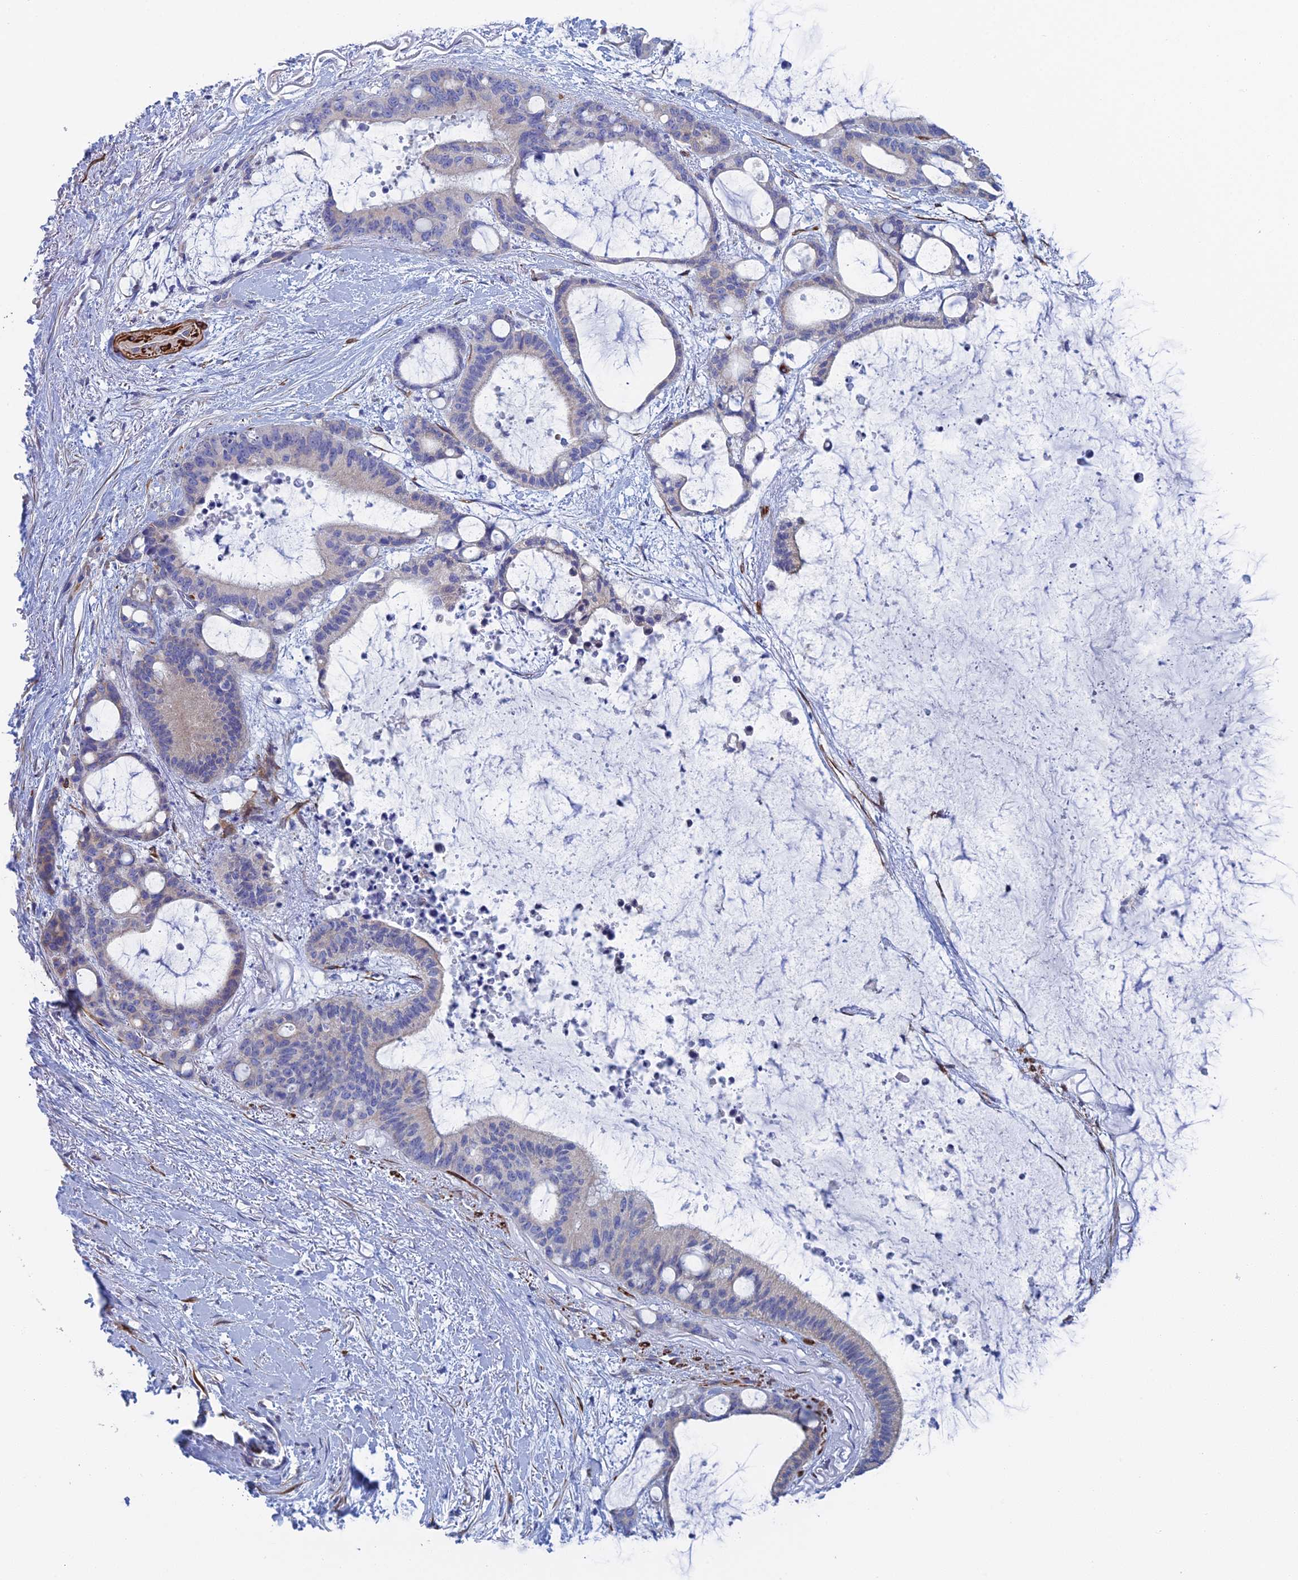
{"staining": {"intensity": "weak", "quantity": "<25%", "location": "cytoplasmic/membranous"}, "tissue": "liver cancer", "cell_type": "Tumor cells", "image_type": "cancer", "snomed": [{"axis": "morphology", "description": "Normal tissue, NOS"}, {"axis": "morphology", "description": "Cholangiocarcinoma"}, {"axis": "topography", "description": "Liver"}, {"axis": "topography", "description": "Peripheral nerve tissue"}], "caption": "Immunohistochemistry image of liver cancer stained for a protein (brown), which displays no staining in tumor cells.", "gene": "PCDHA8", "patient": {"sex": "female", "age": 73}}